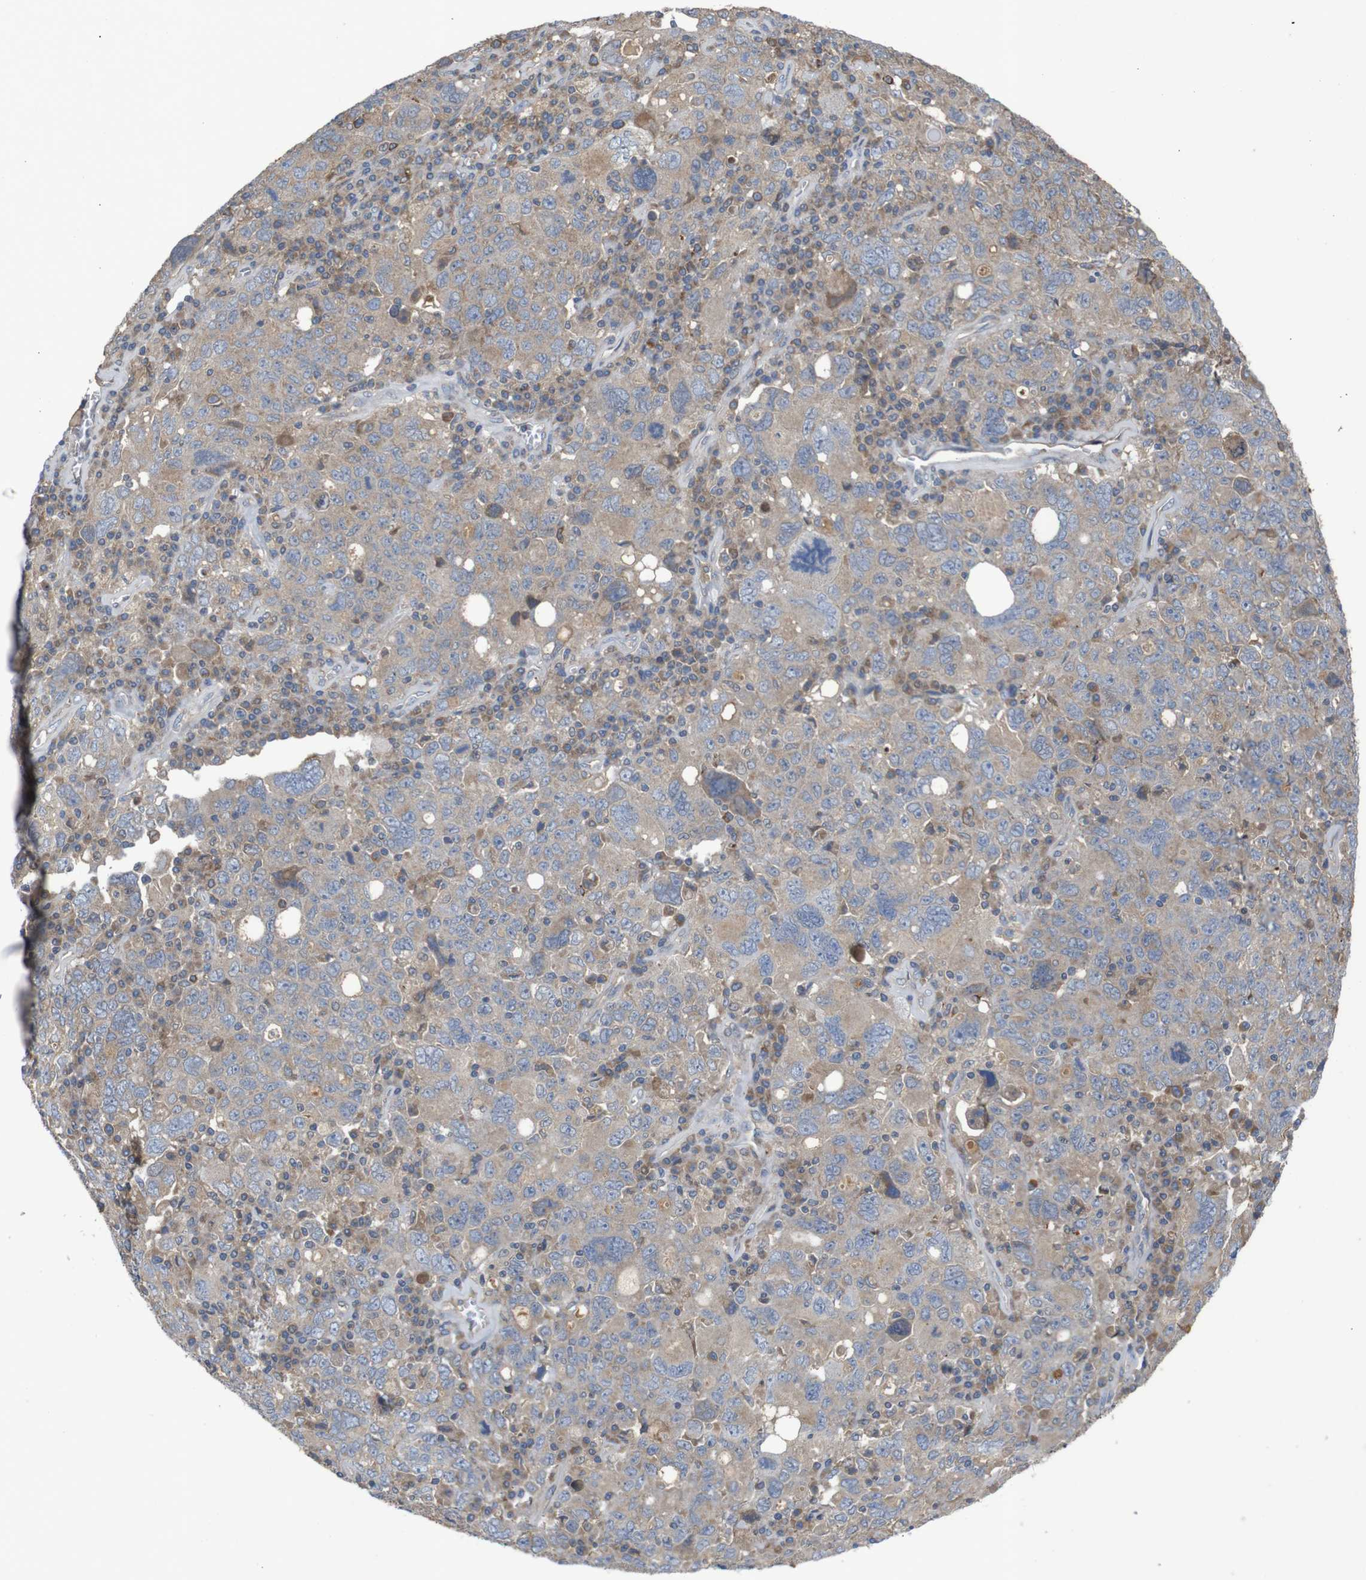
{"staining": {"intensity": "weak", "quantity": "25%-75%", "location": "cytoplasmic/membranous"}, "tissue": "ovarian cancer", "cell_type": "Tumor cells", "image_type": "cancer", "snomed": [{"axis": "morphology", "description": "Carcinoma, endometroid"}, {"axis": "topography", "description": "Ovary"}], "caption": "This histopathology image shows IHC staining of endometroid carcinoma (ovarian), with low weak cytoplasmic/membranous staining in about 25%-75% of tumor cells.", "gene": "PTPN1", "patient": {"sex": "female", "age": 62}}